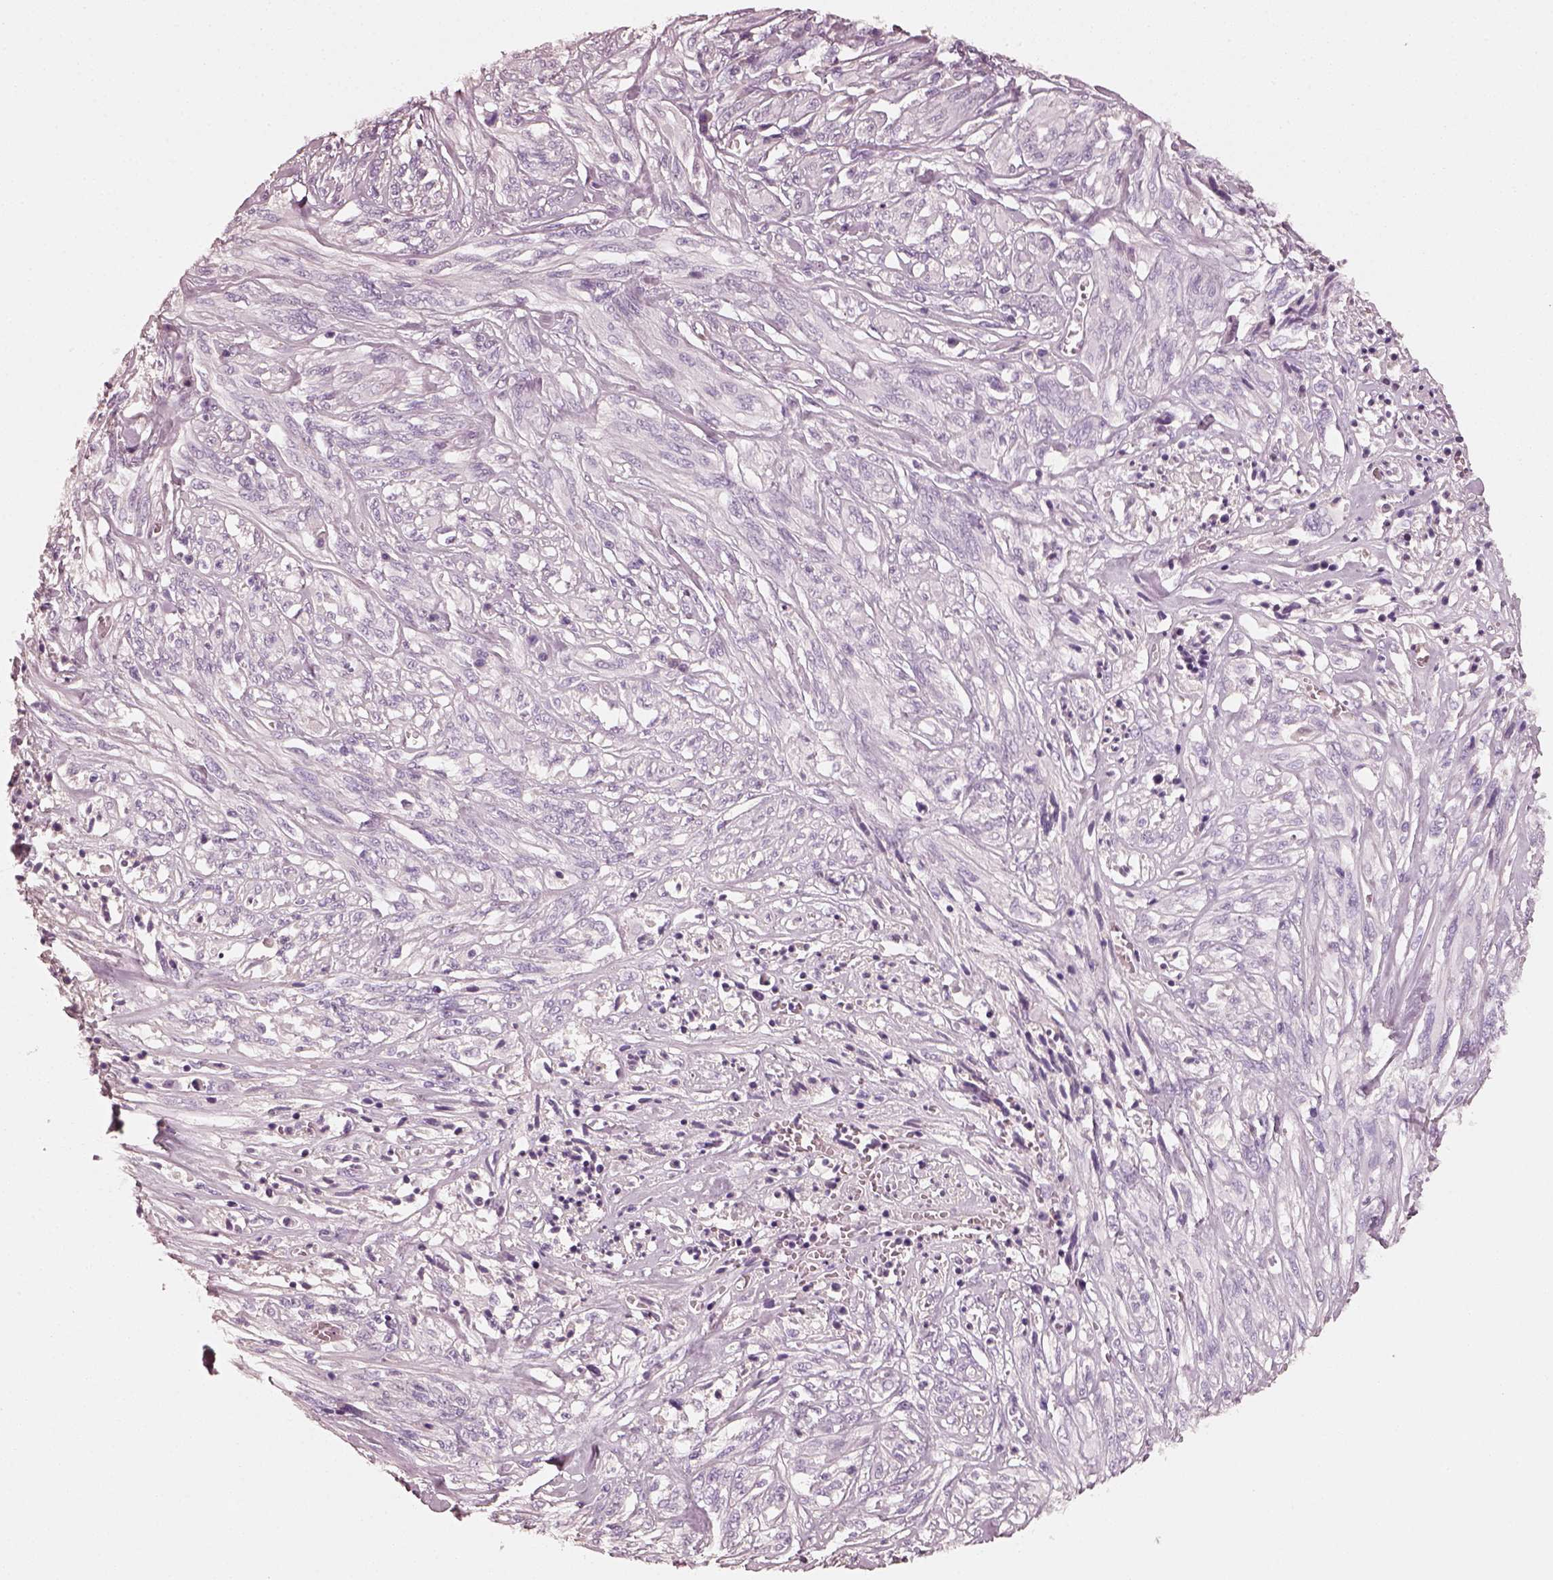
{"staining": {"intensity": "negative", "quantity": "none", "location": "none"}, "tissue": "melanoma", "cell_type": "Tumor cells", "image_type": "cancer", "snomed": [{"axis": "morphology", "description": "Malignant melanoma, NOS"}, {"axis": "topography", "description": "Skin"}], "caption": "An immunohistochemistry image of malignant melanoma is shown. There is no staining in tumor cells of malignant melanoma.", "gene": "RS1", "patient": {"sex": "female", "age": 91}}